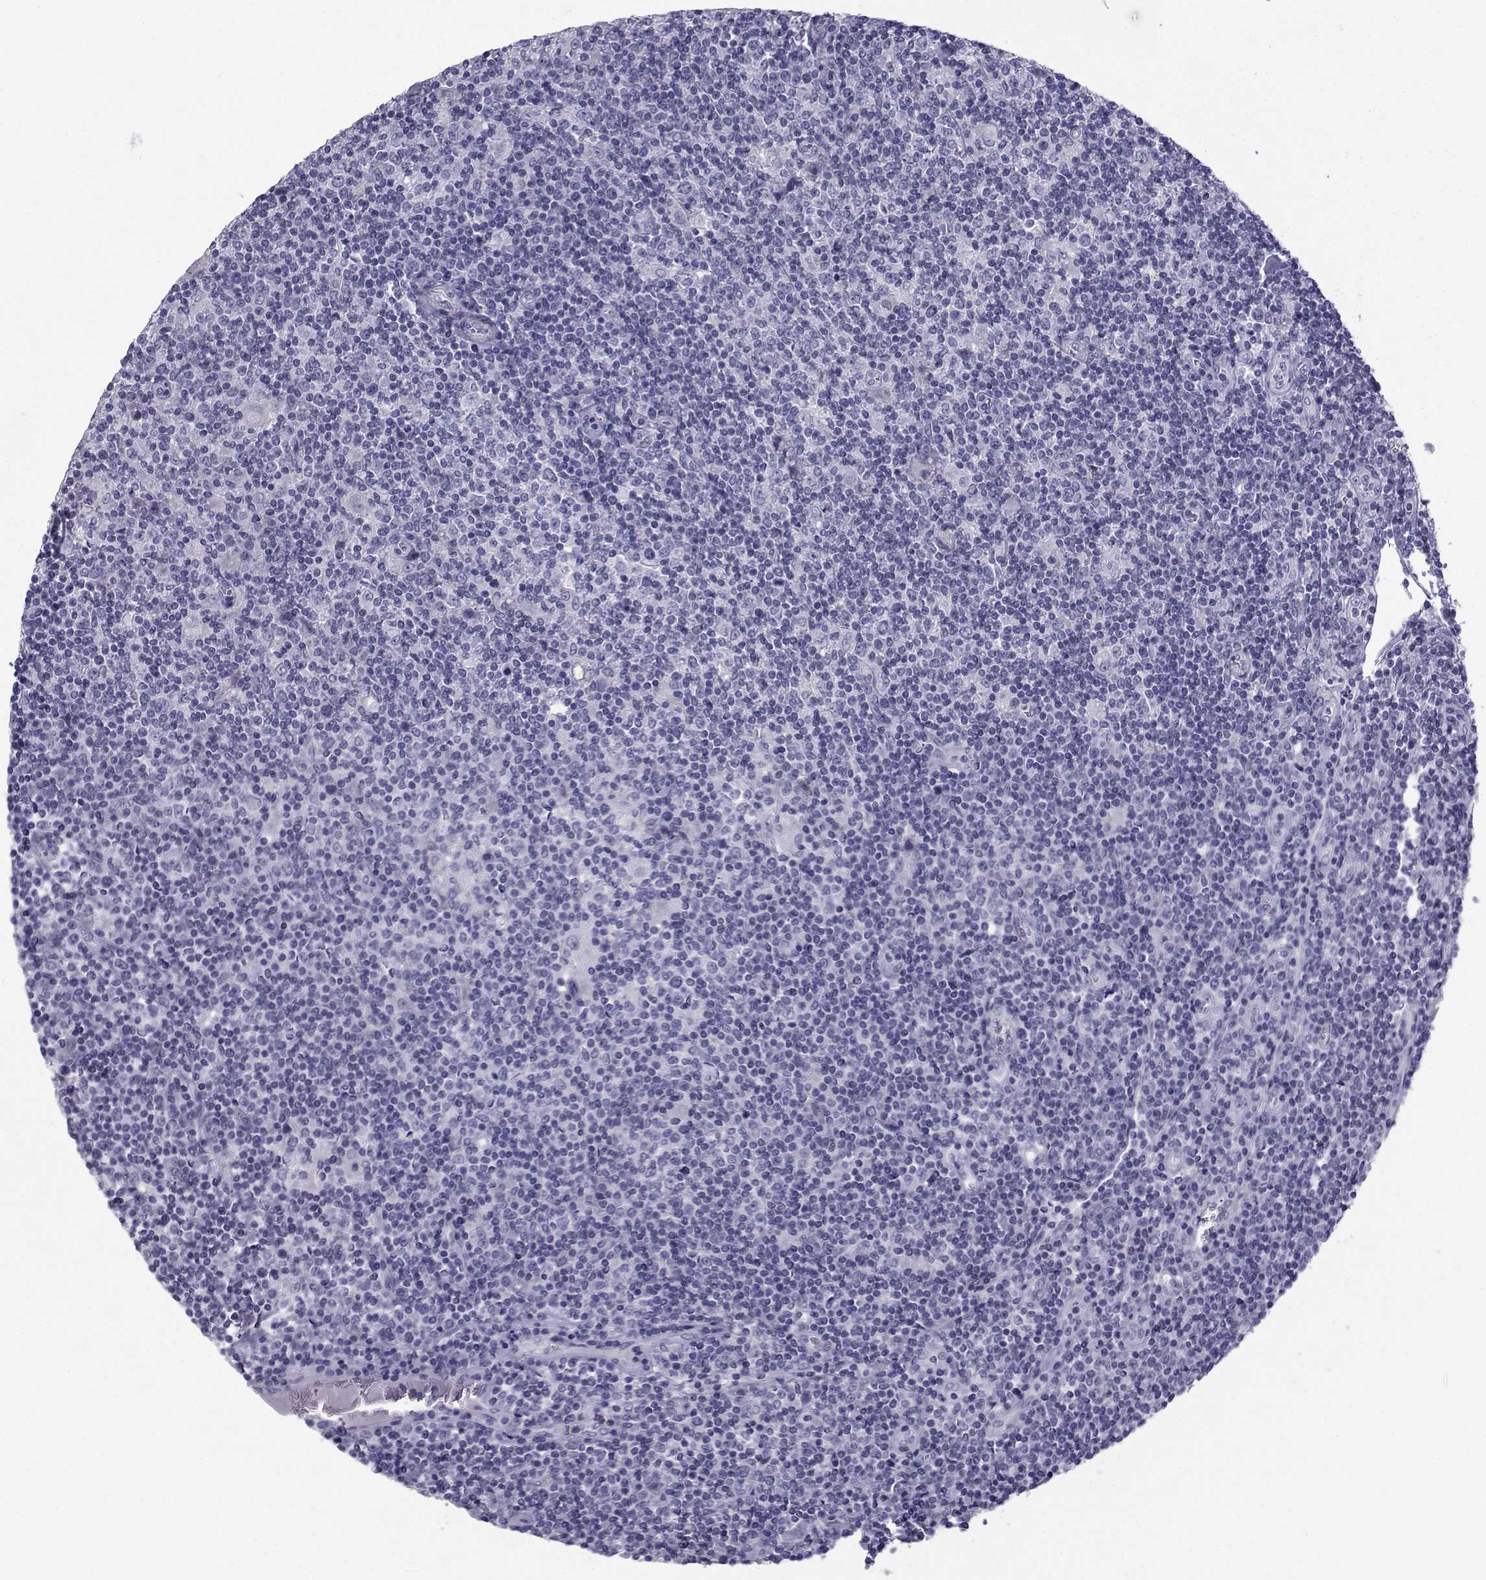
{"staining": {"intensity": "negative", "quantity": "none", "location": "none"}, "tissue": "lymphoma", "cell_type": "Tumor cells", "image_type": "cancer", "snomed": [{"axis": "morphology", "description": "Hodgkin's disease, NOS"}, {"axis": "topography", "description": "Lymph node"}], "caption": "High power microscopy image of an immunohistochemistry image of lymphoma, revealing no significant staining in tumor cells. The staining was performed using DAB (3,3'-diaminobenzidine) to visualize the protein expression in brown, while the nuclei were stained in blue with hematoxylin (Magnification: 20x).", "gene": "SPANXD", "patient": {"sex": "male", "age": 40}}